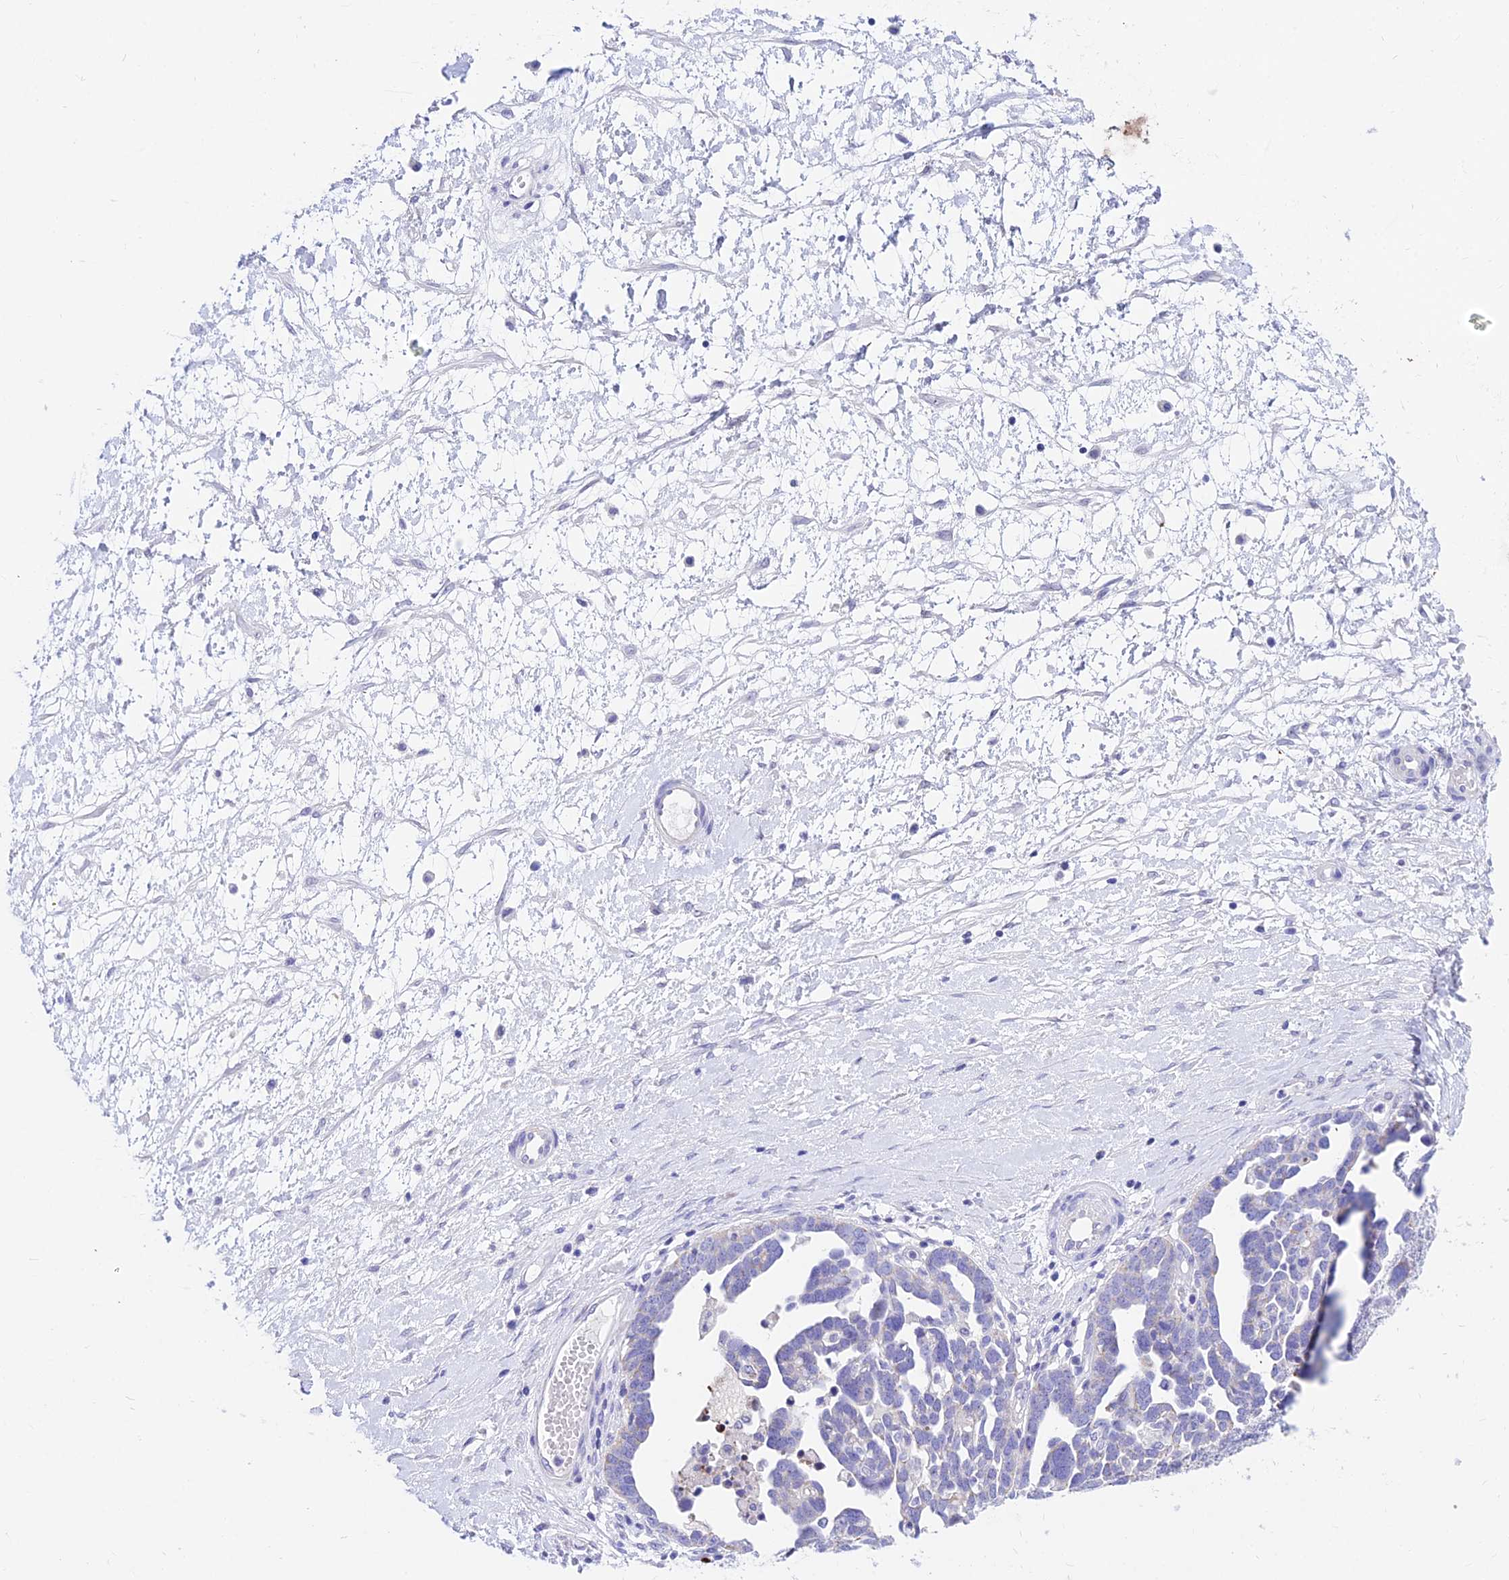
{"staining": {"intensity": "negative", "quantity": "none", "location": "none"}, "tissue": "ovarian cancer", "cell_type": "Tumor cells", "image_type": "cancer", "snomed": [{"axis": "morphology", "description": "Cystadenocarcinoma, serous, NOS"}, {"axis": "topography", "description": "Ovary"}], "caption": "An IHC micrograph of serous cystadenocarcinoma (ovarian) is shown. There is no staining in tumor cells of serous cystadenocarcinoma (ovarian). (DAB immunohistochemistry (IHC), high magnification).", "gene": "CEP41", "patient": {"sex": "female", "age": 54}}